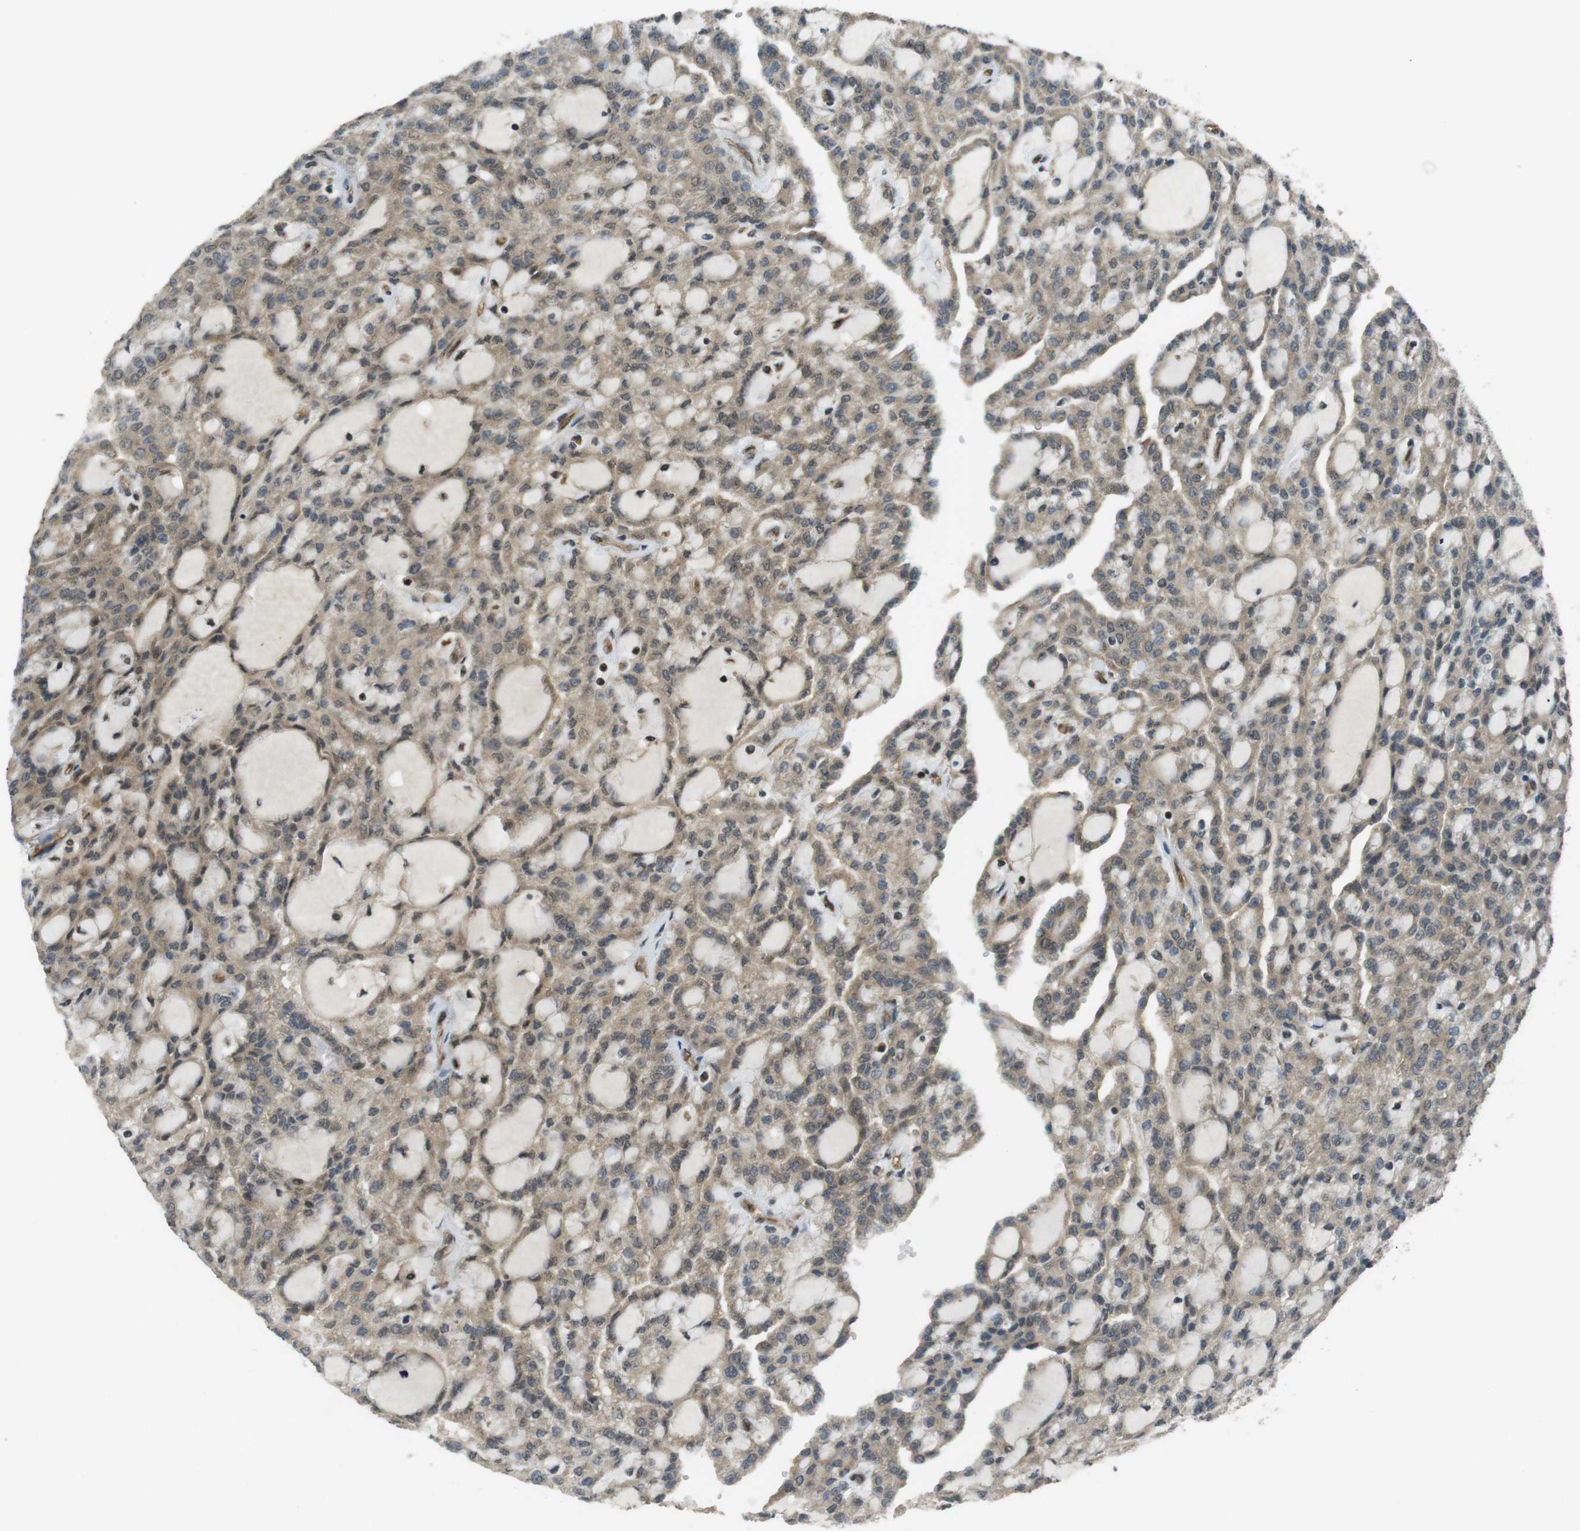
{"staining": {"intensity": "weak", "quantity": ">75%", "location": "cytoplasmic/membranous,nuclear"}, "tissue": "renal cancer", "cell_type": "Tumor cells", "image_type": "cancer", "snomed": [{"axis": "morphology", "description": "Adenocarcinoma, NOS"}, {"axis": "topography", "description": "Kidney"}], "caption": "This image demonstrates renal cancer stained with immunohistochemistry to label a protein in brown. The cytoplasmic/membranous and nuclear of tumor cells show weak positivity for the protein. Nuclei are counter-stained blue.", "gene": "TIAM2", "patient": {"sex": "male", "age": 63}}